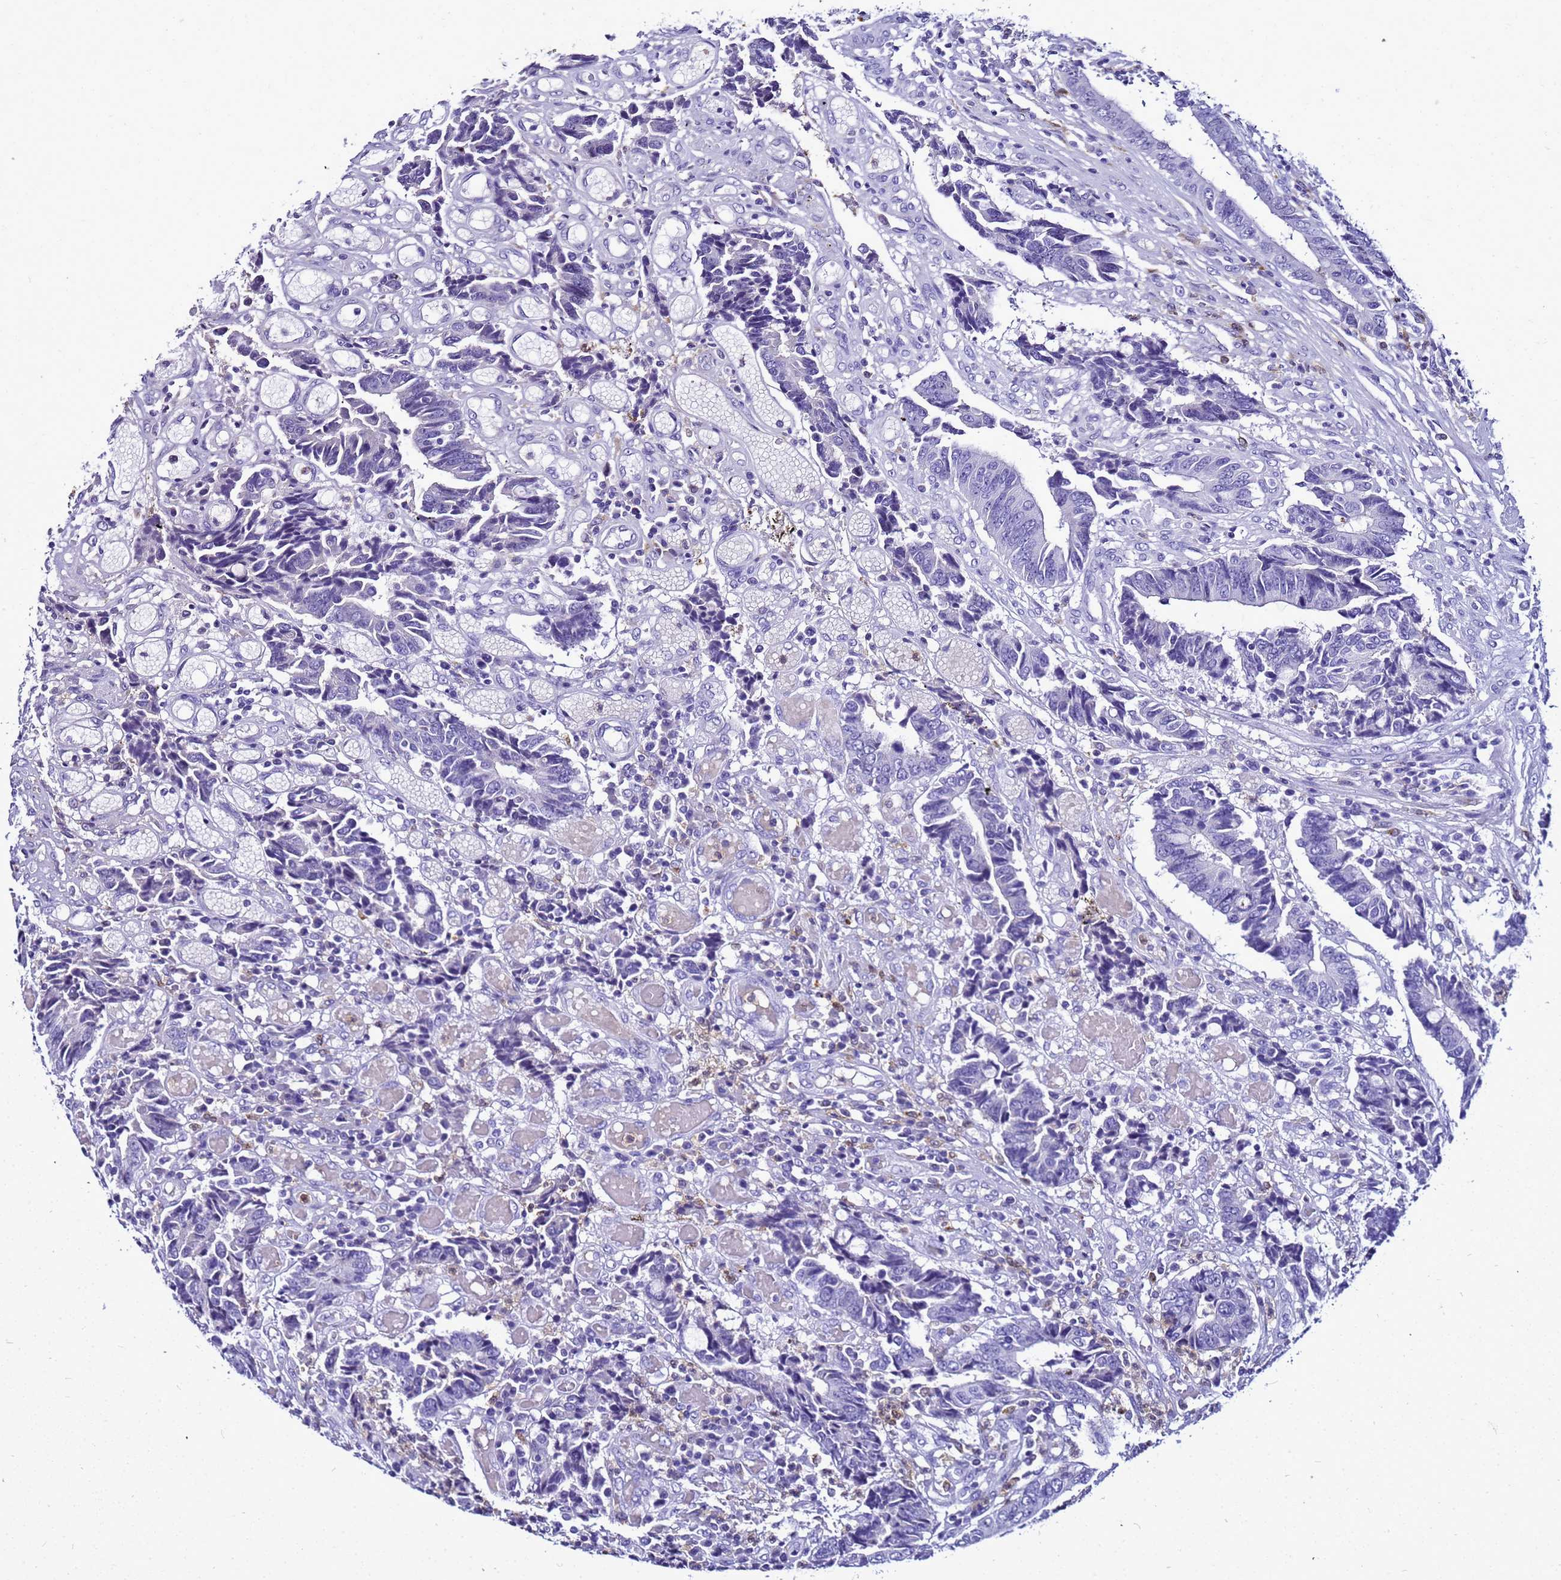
{"staining": {"intensity": "negative", "quantity": "none", "location": "none"}, "tissue": "colorectal cancer", "cell_type": "Tumor cells", "image_type": "cancer", "snomed": [{"axis": "morphology", "description": "Adenocarcinoma, NOS"}, {"axis": "topography", "description": "Rectum"}], "caption": "Tumor cells are negative for protein expression in human adenocarcinoma (colorectal).", "gene": "CSTA", "patient": {"sex": "male", "age": 84}}